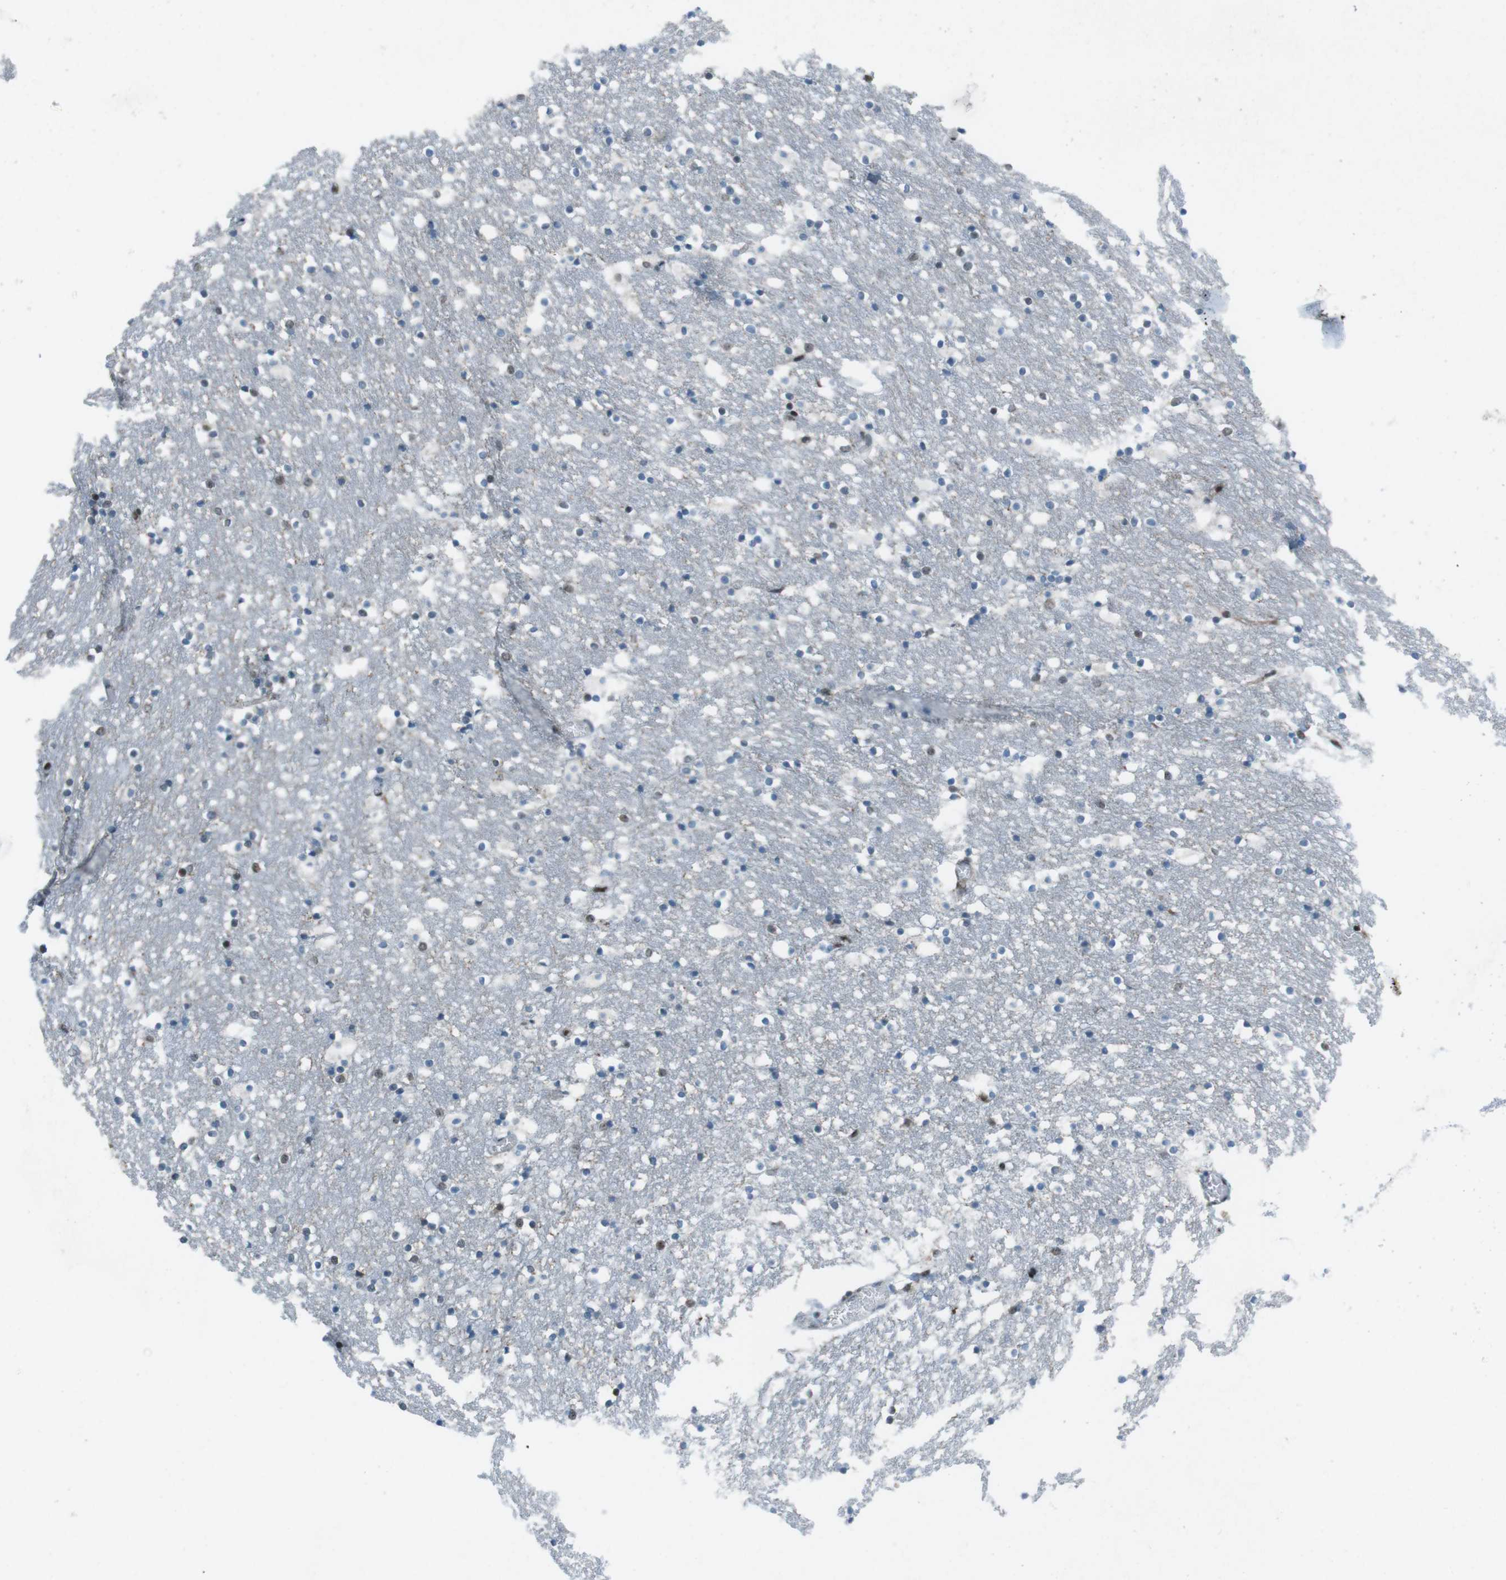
{"staining": {"intensity": "moderate", "quantity": "<25%", "location": "nuclear"}, "tissue": "caudate", "cell_type": "Glial cells", "image_type": "normal", "snomed": [{"axis": "morphology", "description": "Normal tissue, NOS"}, {"axis": "topography", "description": "Lateral ventricle wall"}], "caption": "Immunohistochemical staining of unremarkable human caudate exhibits <25% levels of moderate nuclear protein expression in about <25% of glial cells. The protein is shown in brown color, while the nuclei are stained blue.", "gene": "CSNK1D", "patient": {"sex": "male", "age": 45}}